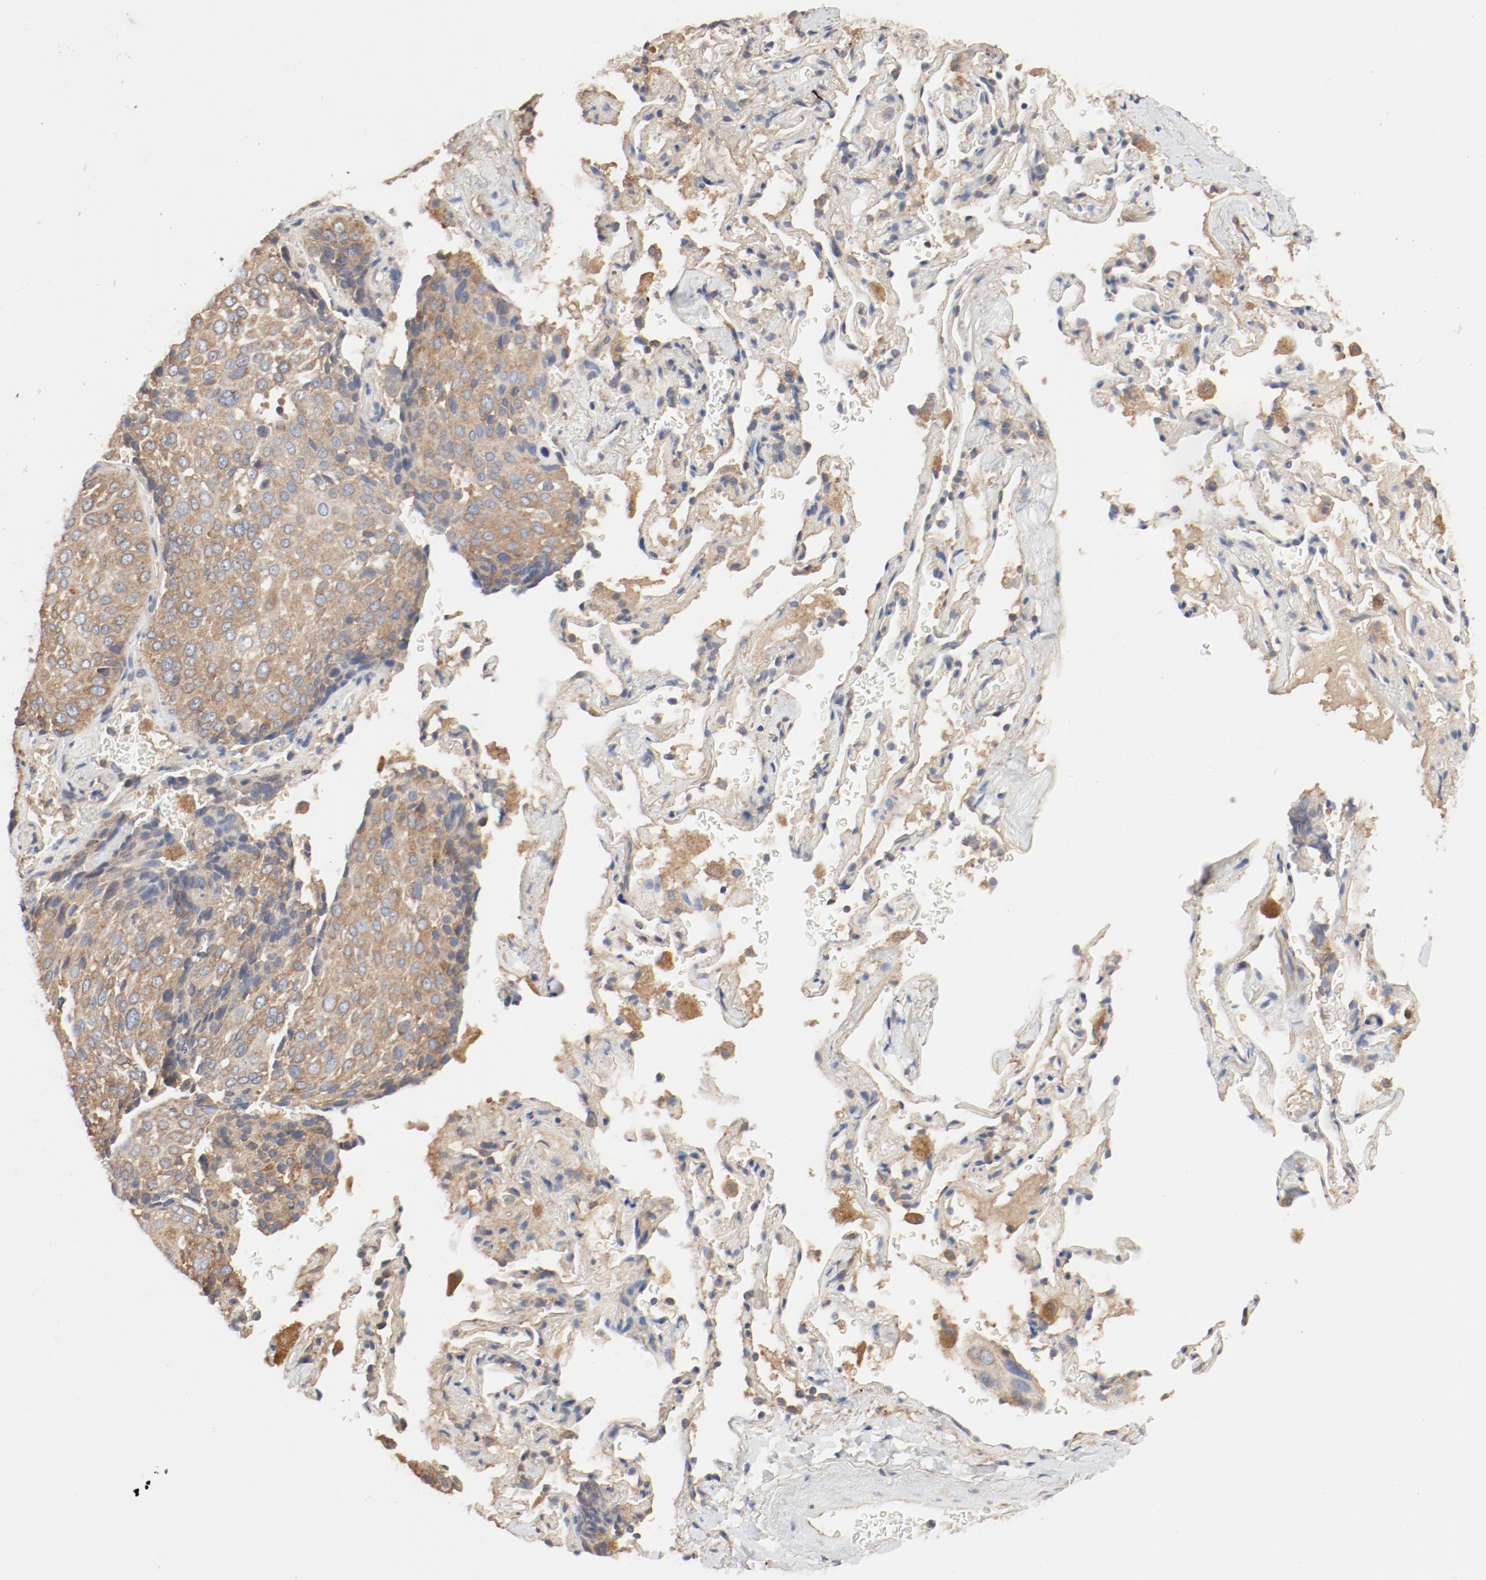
{"staining": {"intensity": "moderate", "quantity": ">75%", "location": "cytoplasmic/membranous"}, "tissue": "lung cancer", "cell_type": "Tumor cells", "image_type": "cancer", "snomed": [{"axis": "morphology", "description": "Squamous cell carcinoma, NOS"}, {"axis": "topography", "description": "Lung"}], "caption": "Human lung cancer (squamous cell carcinoma) stained for a protein (brown) shows moderate cytoplasmic/membranous positive positivity in approximately >75% of tumor cells.", "gene": "RPS6", "patient": {"sex": "male", "age": 54}}